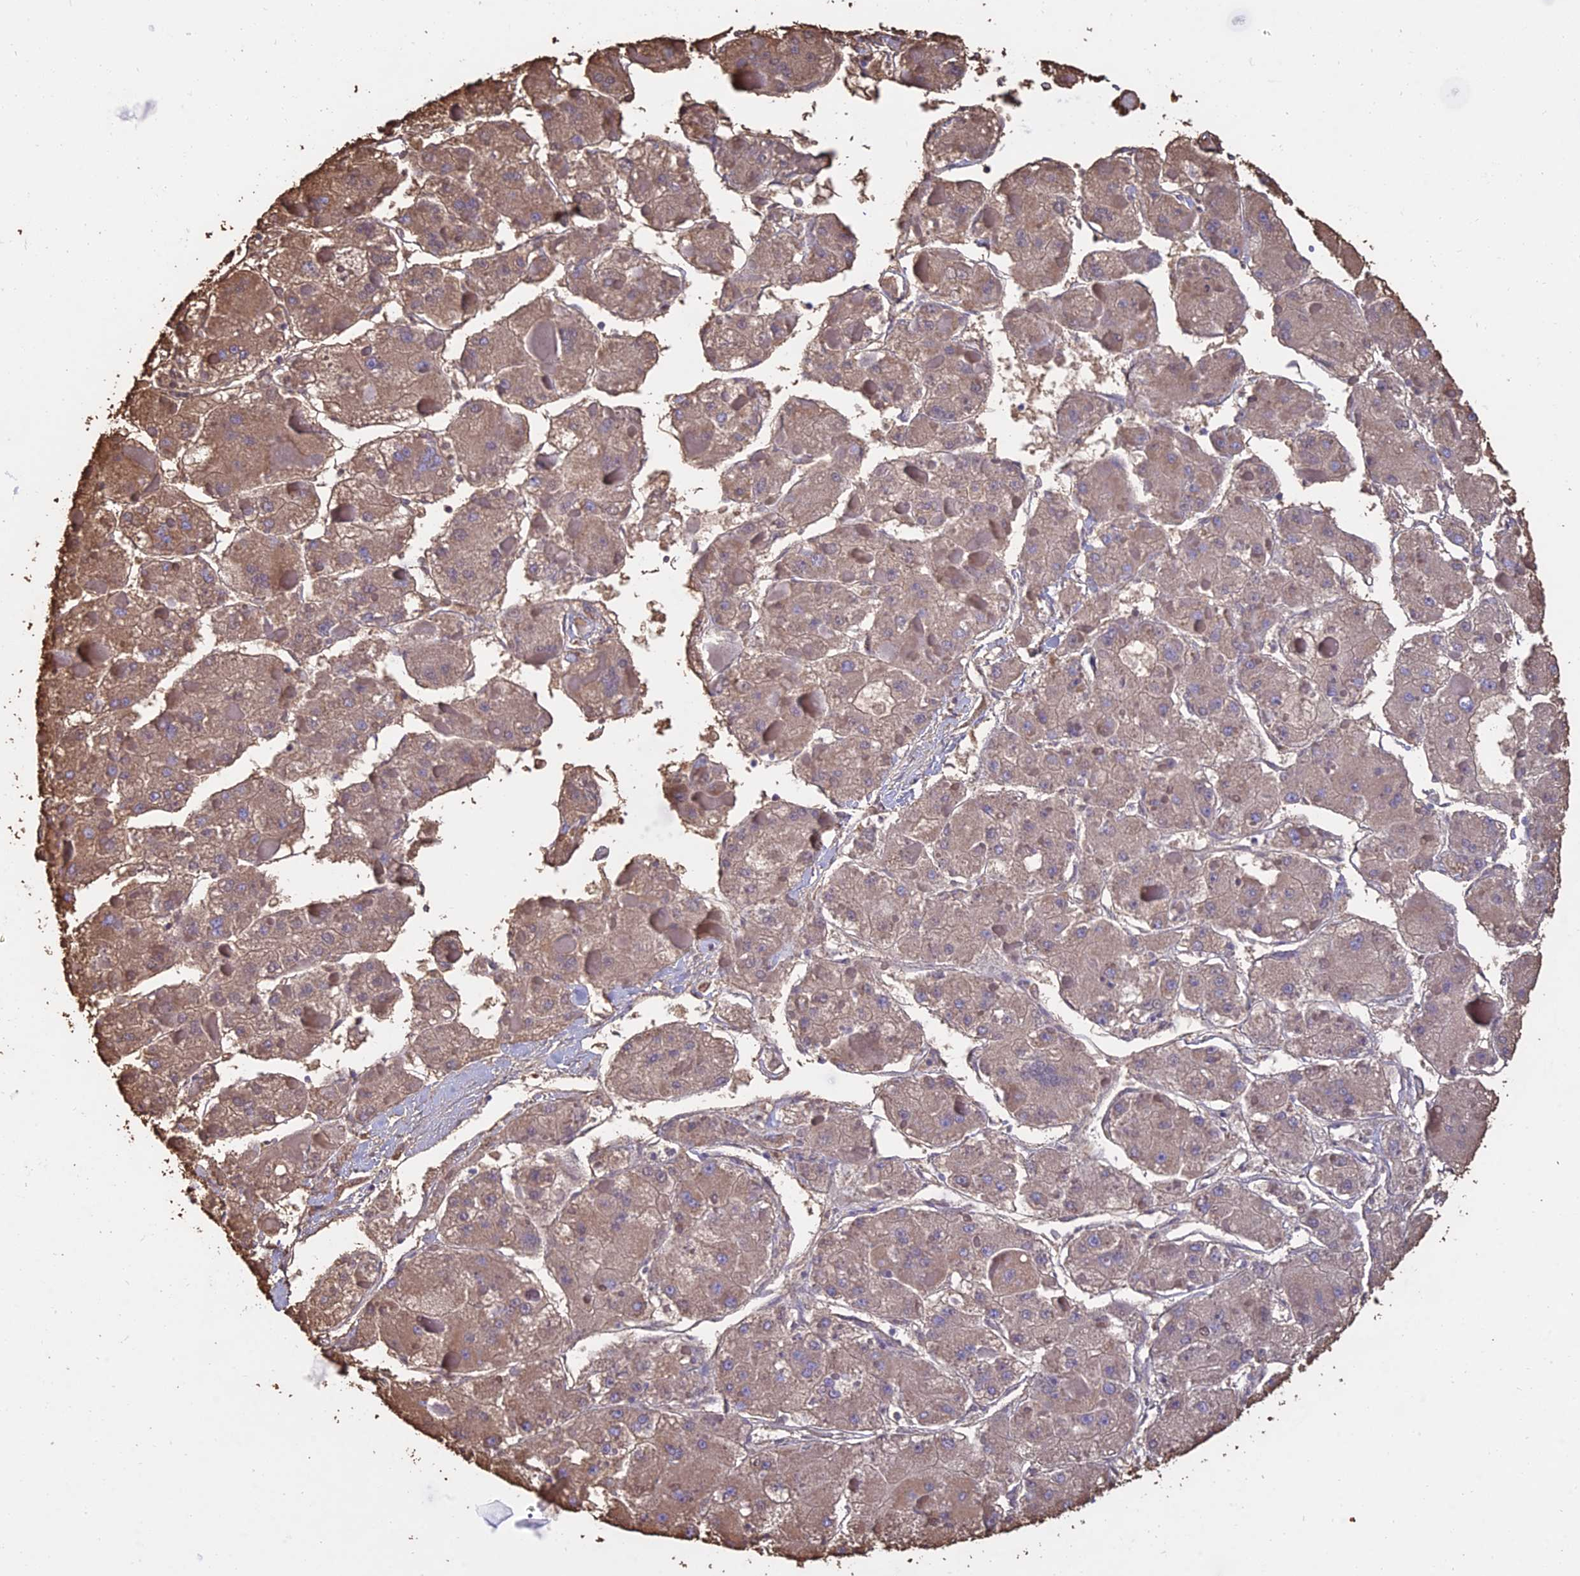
{"staining": {"intensity": "weak", "quantity": ">75%", "location": "cytoplasmic/membranous"}, "tissue": "liver cancer", "cell_type": "Tumor cells", "image_type": "cancer", "snomed": [{"axis": "morphology", "description": "Carcinoma, Hepatocellular, NOS"}, {"axis": "topography", "description": "Liver"}], "caption": "Liver cancer stained with a brown dye exhibits weak cytoplasmic/membranous positive staining in approximately >75% of tumor cells.", "gene": "OR2W3", "patient": {"sex": "female", "age": 73}}